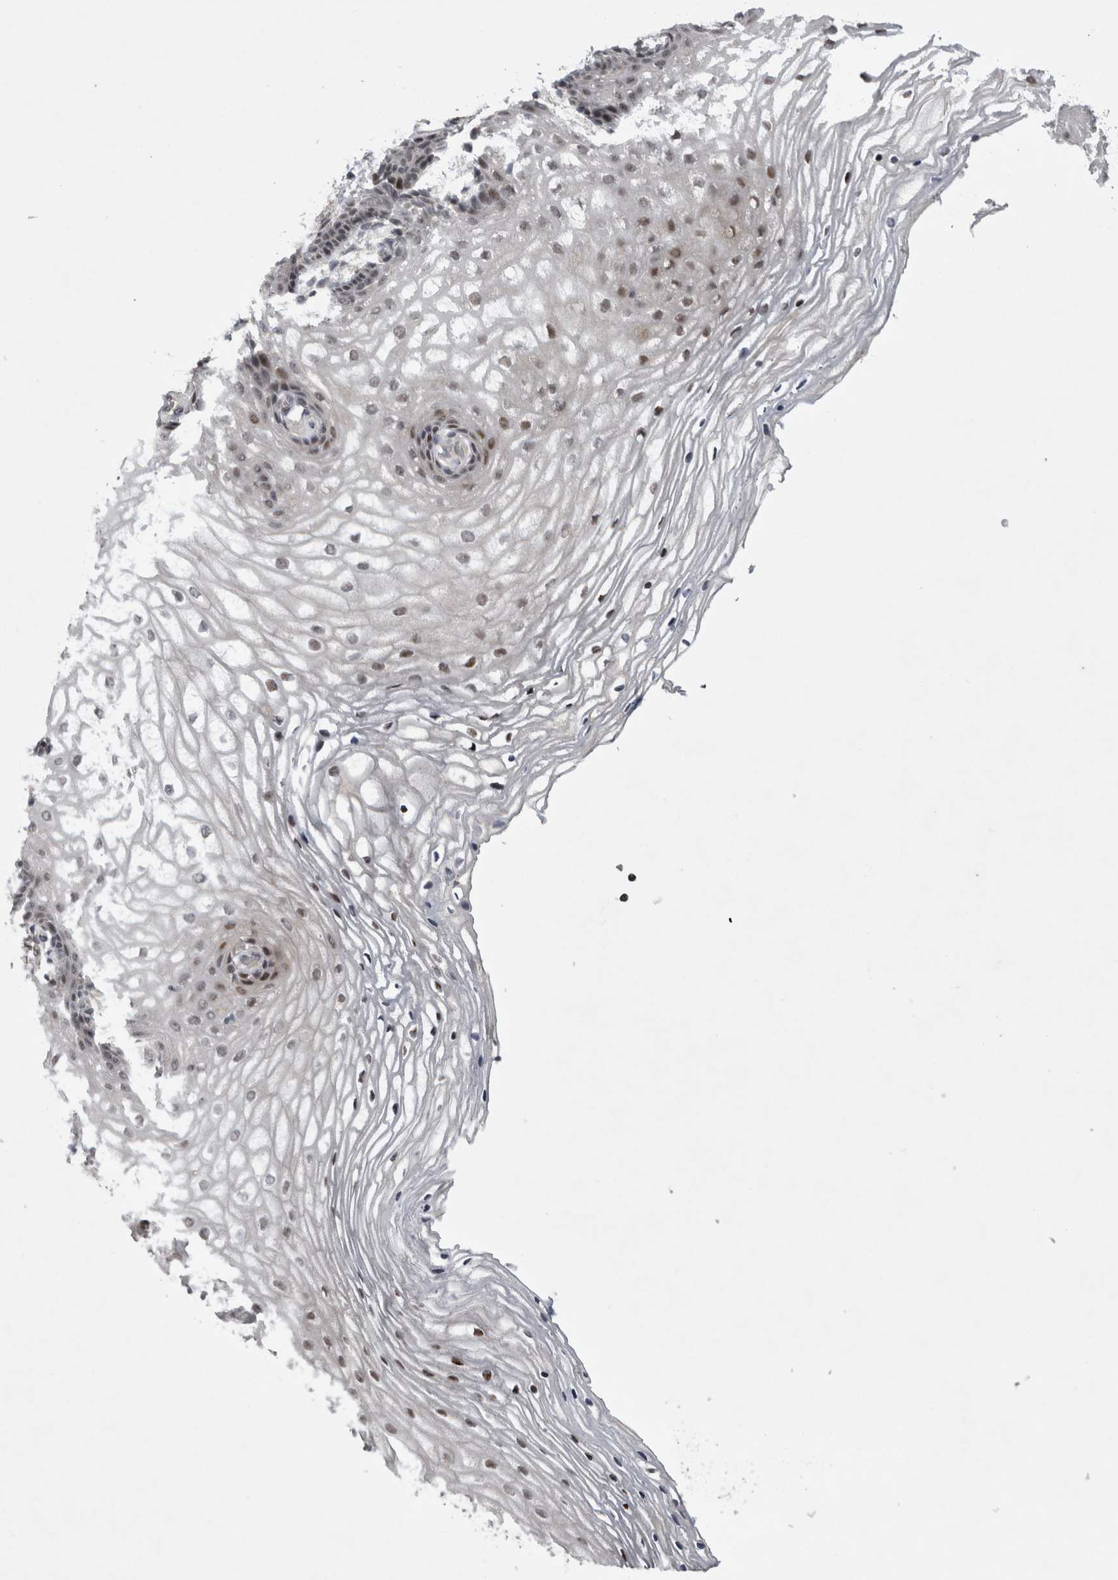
{"staining": {"intensity": "moderate", "quantity": "25%-75%", "location": "nuclear"}, "tissue": "vagina", "cell_type": "Squamous epithelial cells", "image_type": "normal", "snomed": [{"axis": "morphology", "description": "Normal tissue, NOS"}, {"axis": "topography", "description": "Vagina"}], "caption": "An image of human vagina stained for a protein reveals moderate nuclear brown staining in squamous epithelial cells. (IHC, brightfield microscopy, high magnification).", "gene": "IFI44", "patient": {"sex": "female", "age": 60}}